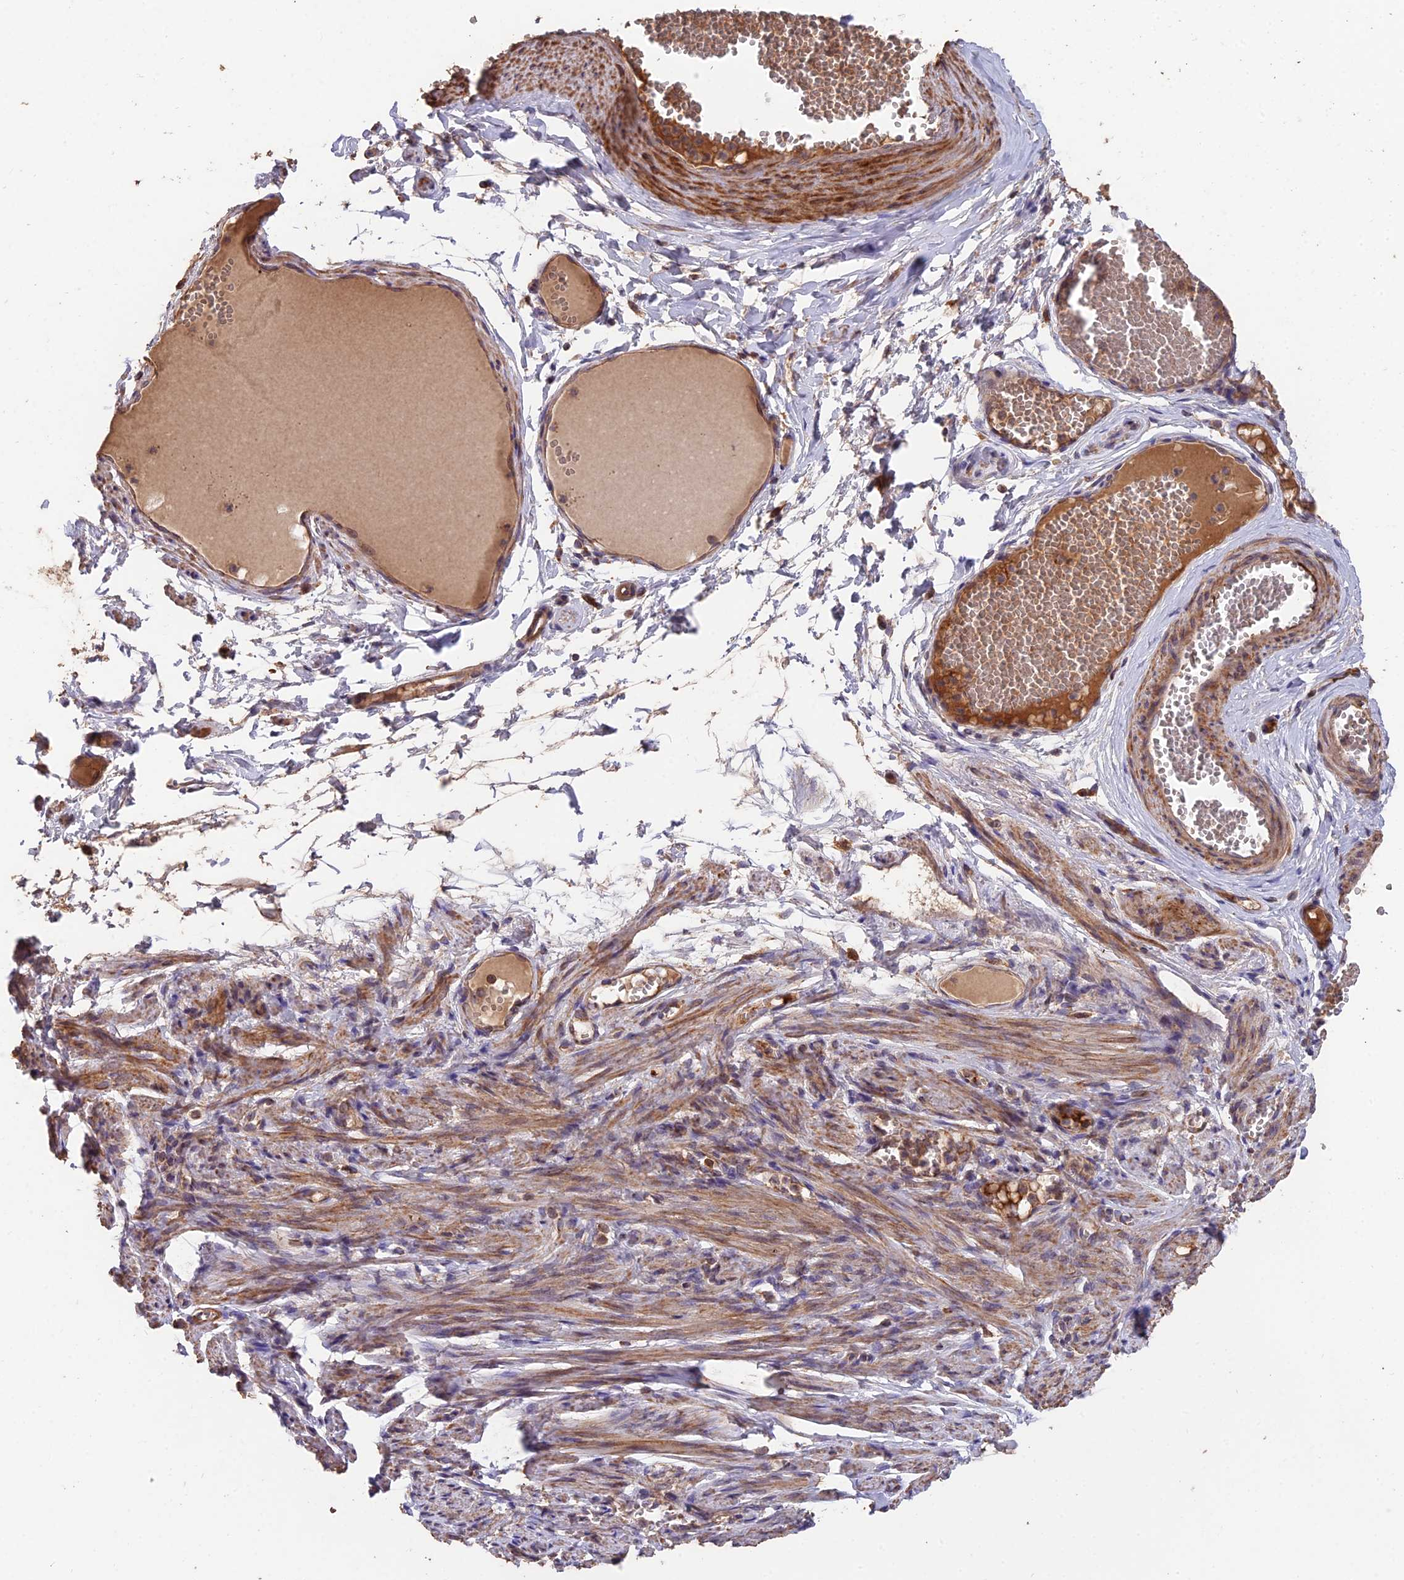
{"staining": {"intensity": "moderate", "quantity": "25%-75%", "location": "cytoplasmic/membranous"}, "tissue": "adipose tissue", "cell_type": "Adipocytes", "image_type": "normal", "snomed": [{"axis": "morphology", "description": "Normal tissue, NOS"}, {"axis": "topography", "description": "Smooth muscle"}, {"axis": "topography", "description": "Peripheral nerve tissue"}], "caption": "Immunohistochemical staining of normal human adipose tissue exhibits medium levels of moderate cytoplasmic/membranous staining in about 25%-75% of adipocytes. Ihc stains the protein of interest in brown and the nuclei are stained blue.", "gene": "IFT22", "patient": {"sex": "female", "age": 39}}